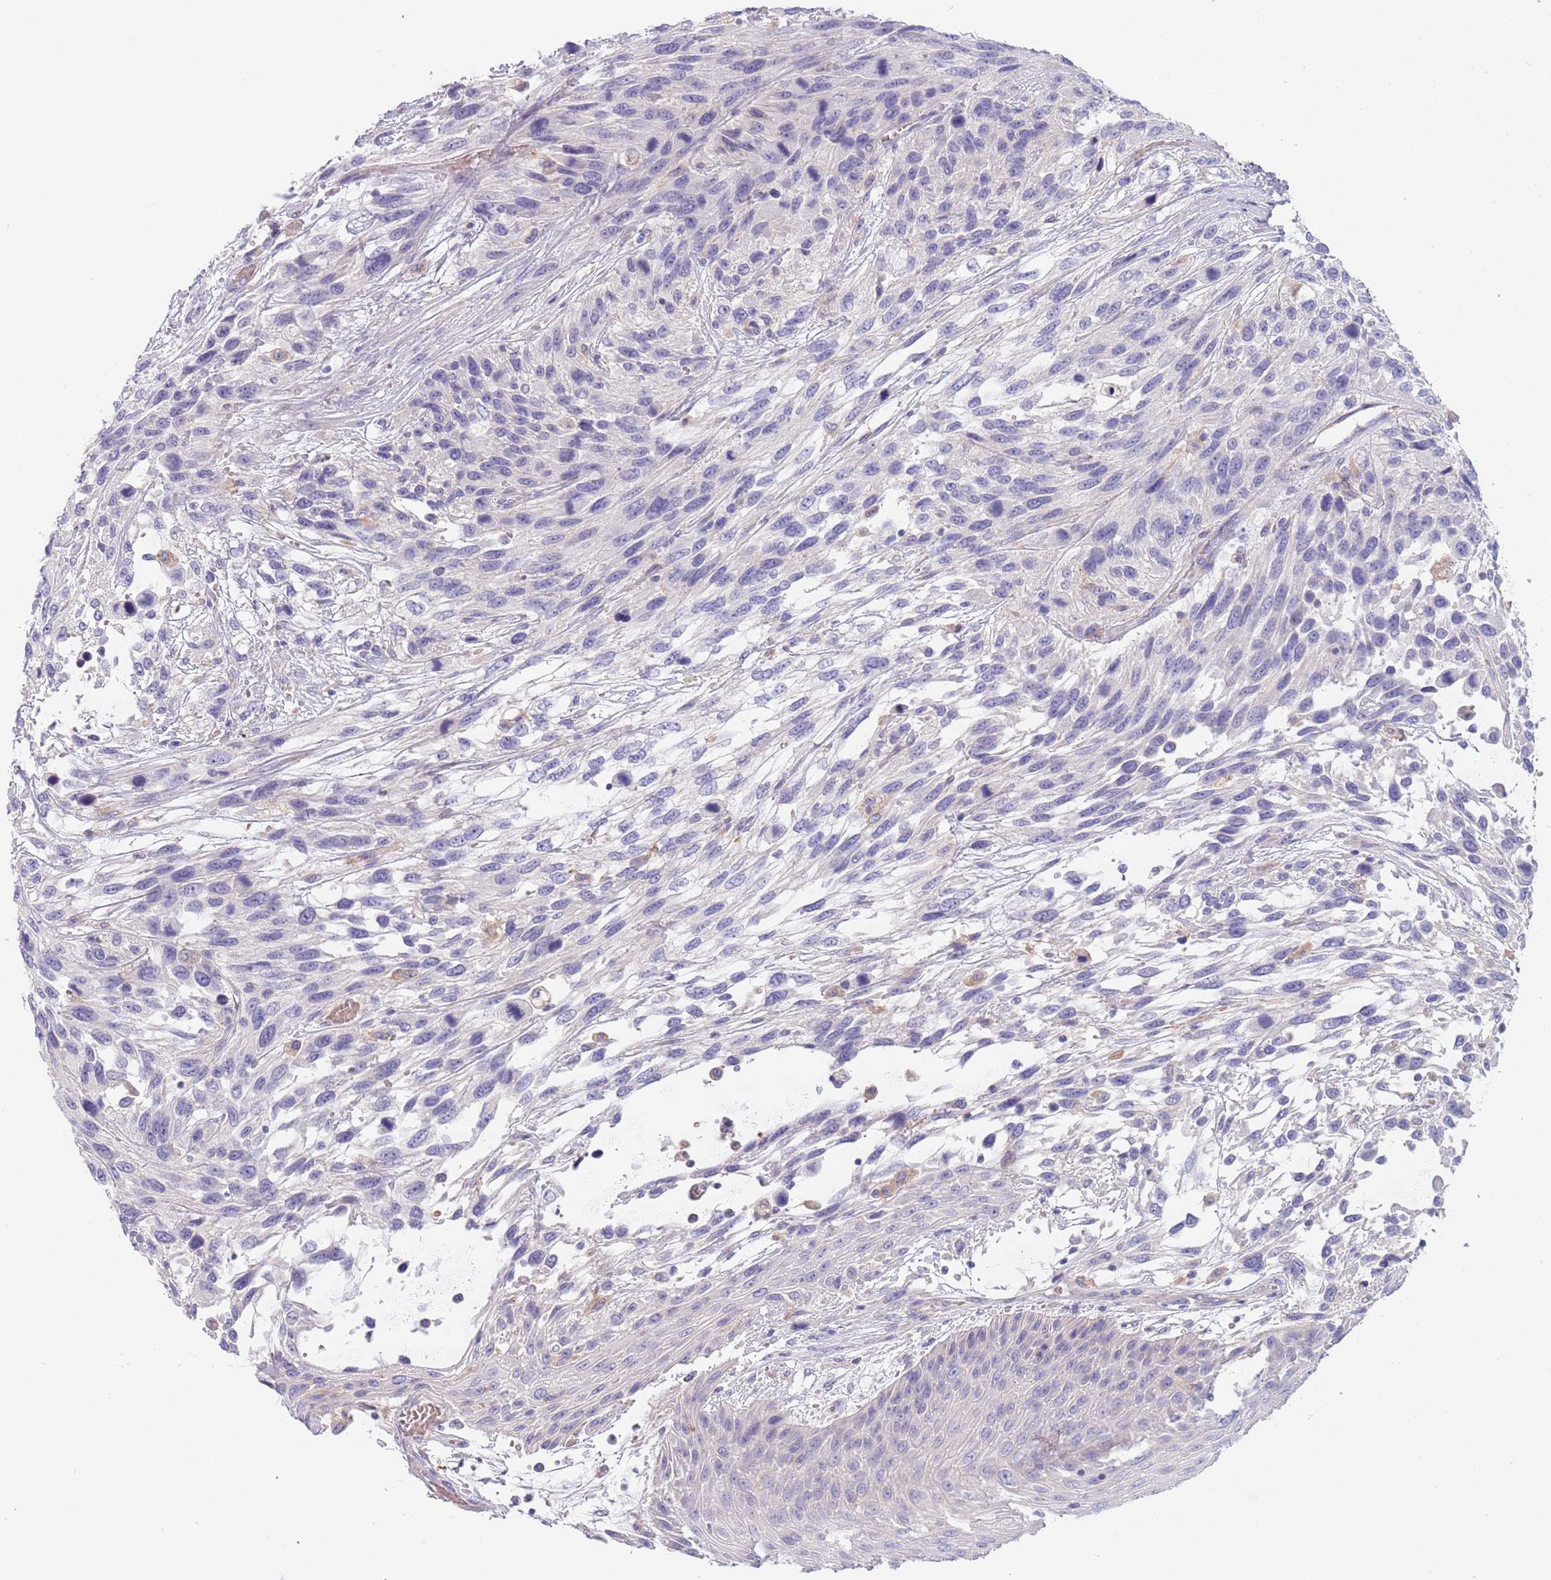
{"staining": {"intensity": "negative", "quantity": "none", "location": "none"}, "tissue": "urothelial cancer", "cell_type": "Tumor cells", "image_type": "cancer", "snomed": [{"axis": "morphology", "description": "Urothelial carcinoma, High grade"}, {"axis": "topography", "description": "Urinary bladder"}], "caption": "Tumor cells show no significant protein expression in high-grade urothelial carcinoma.", "gene": "MAN1C1", "patient": {"sex": "female", "age": 70}}